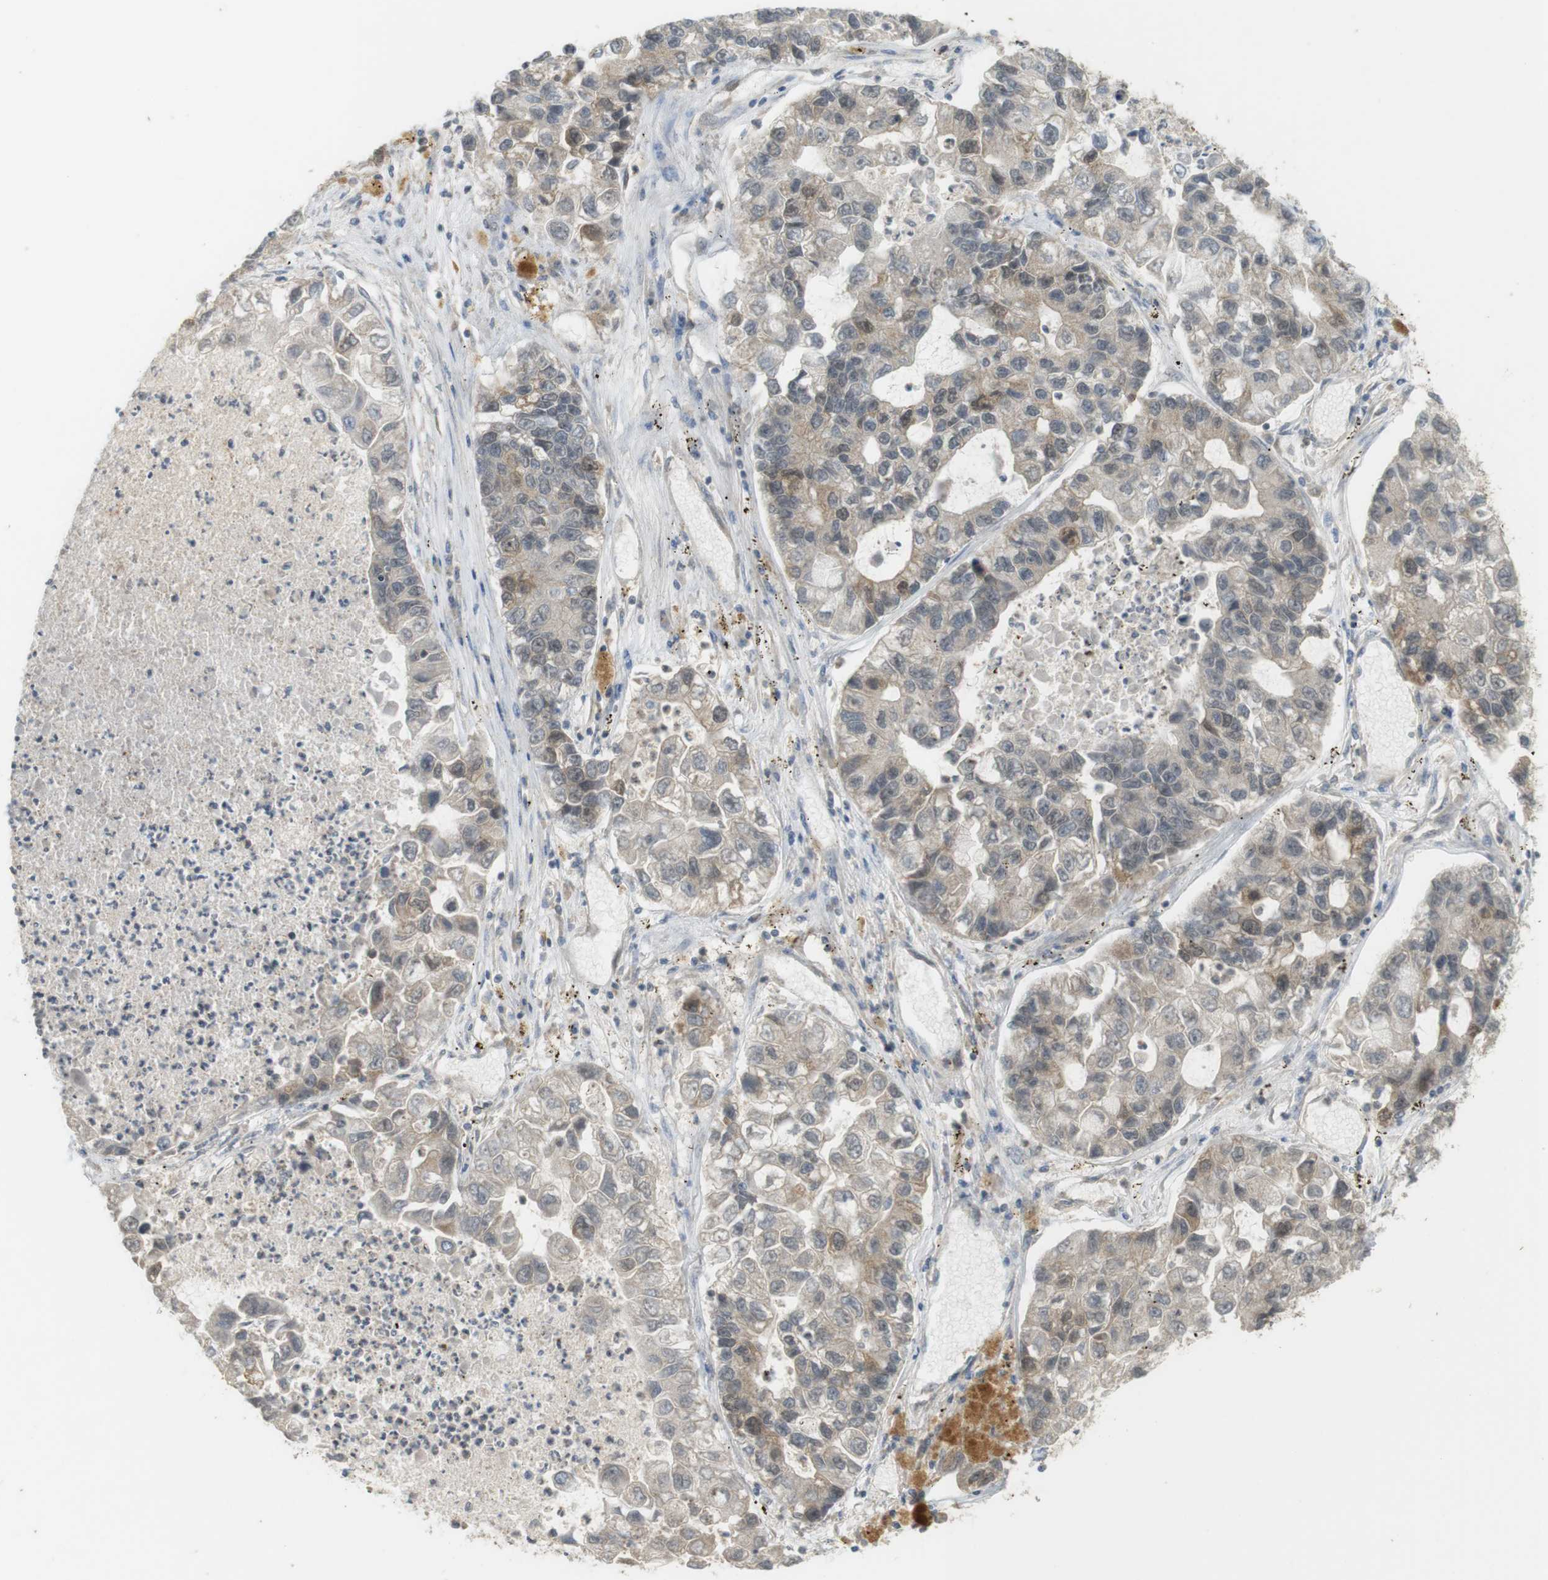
{"staining": {"intensity": "weak", "quantity": "<25%", "location": "cytoplasmic/membranous"}, "tissue": "lung cancer", "cell_type": "Tumor cells", "image_type": "cancer", "snomed": [{"axis": "morphology", "description": "Adenocarcinoma, NOS"}, {"axis": "topography", "description": "Lung"}], "caption": "Protein analysis of lung cancer (adenocarcinoma) reveals no significant expression in tumor cells.", "gene": "TTK", "patient": {"sex": "female", "age": 51}}